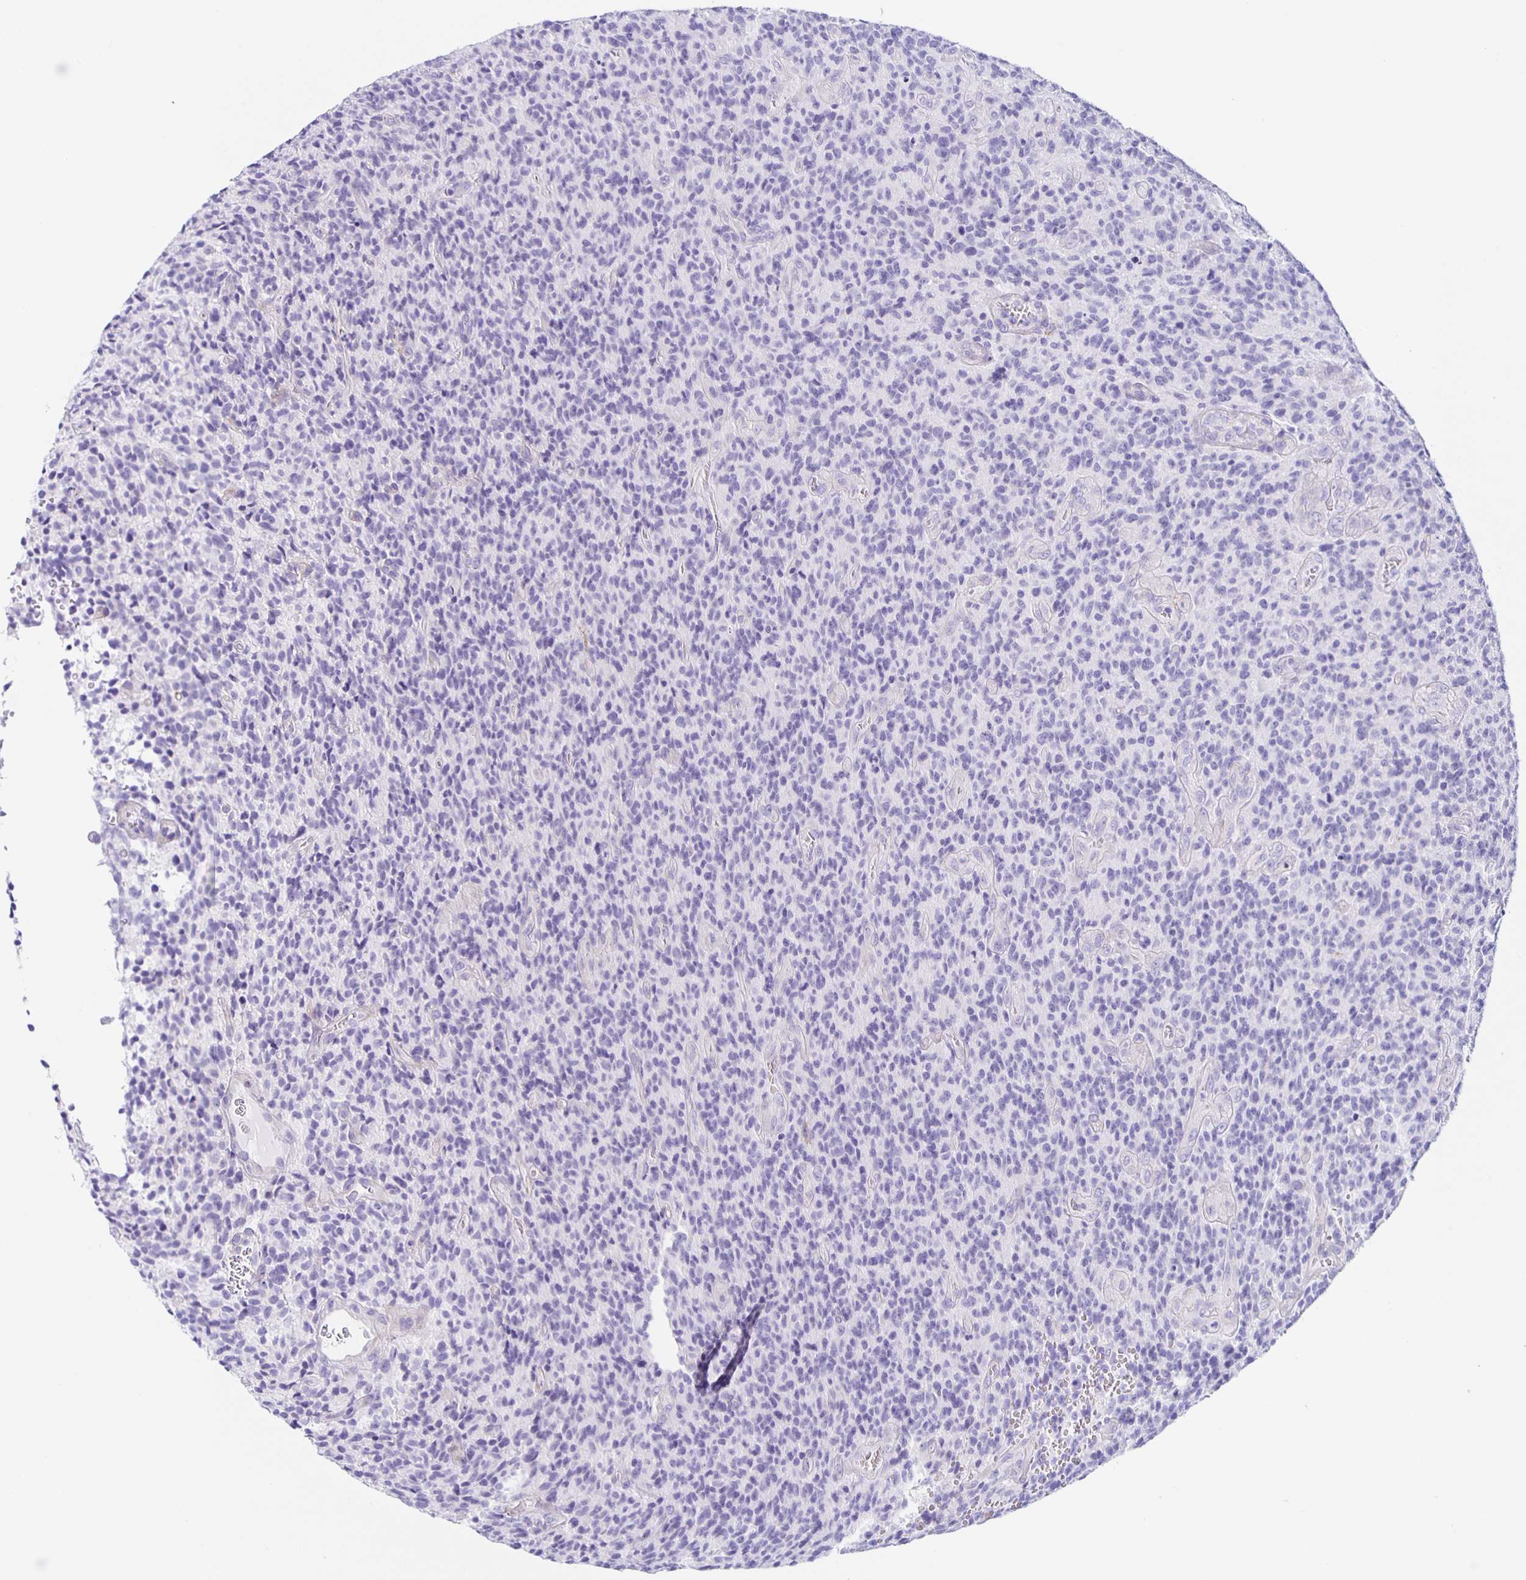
{"staining": {"intensity": "negative", "quantity": "none", "location": "none"}, "tissue": "glioma", "cell_type": "Tumor cells", "image_type": "cancer", "snomed": [{"axis": "morphology", "description": "Glioma, malignant, High grade"}, {"axis": "topography", "description": "Brain"}], "caption": "An image of high-grade glioma (malignant) stained for a protein shows no brown staining in tumor cells. (DAB immunohistochemistry with hematoxylin counter stain).", "gene": "AQP6", "patient": {"sex": "male", "age": 76}}